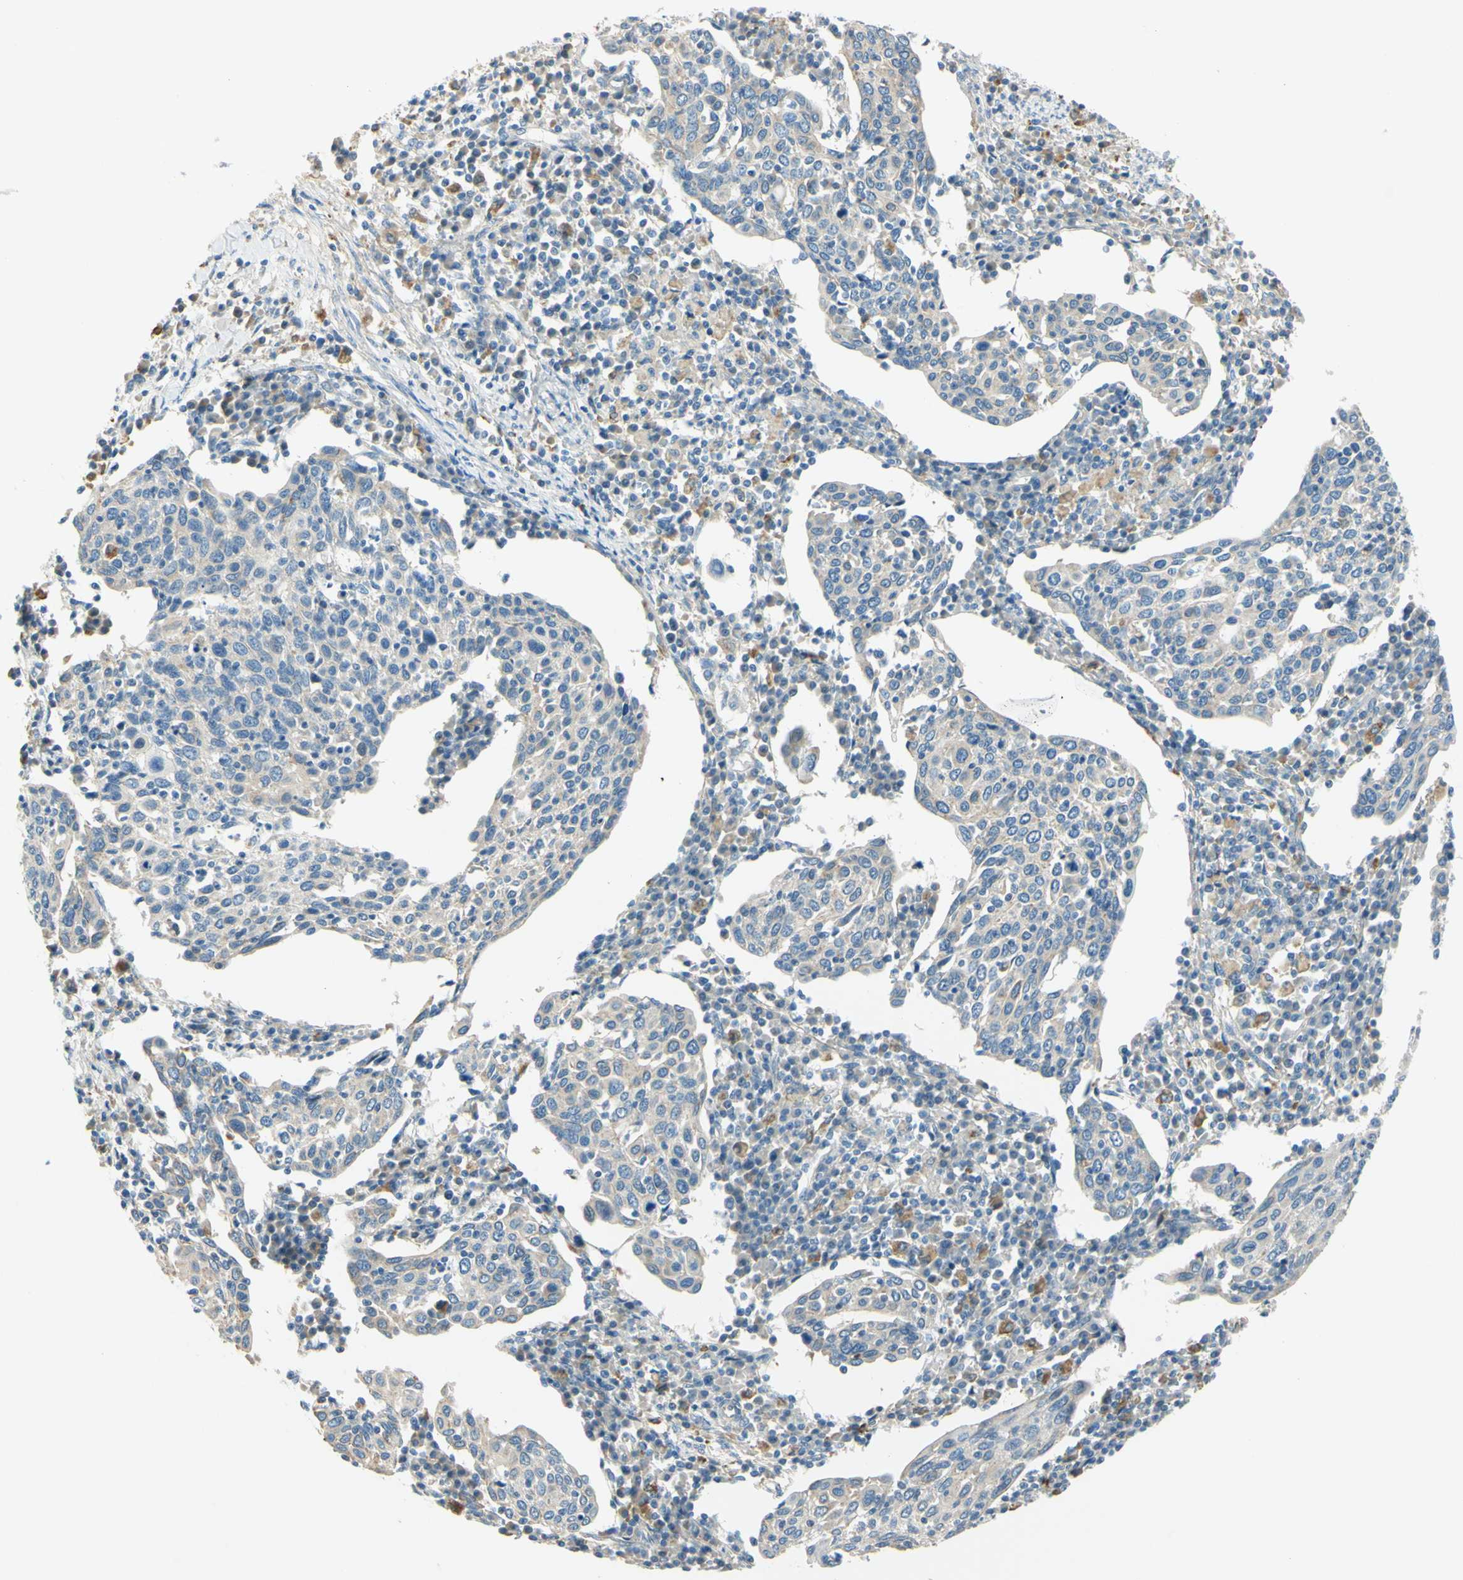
{"staining": {"intensity": "negative", "quantity": "none", "location": "none"}, "tissue": "cervical cancer", "cell_type": "Tumor cells", "image_type": "cancer", "snomed": [{"axis": "morphology", "description": "Squamous cell carcinoma, NOS"}, {"axis": "topography", "description": "Cervix"}], "caption": "Immunohistochemistry (IHC) of cervical cancer (squamous cell carcinoma) demonstrates no staining in tumor cells.", "gene": "LAMA3", "patient": {"sex": "female", "age": 40}}